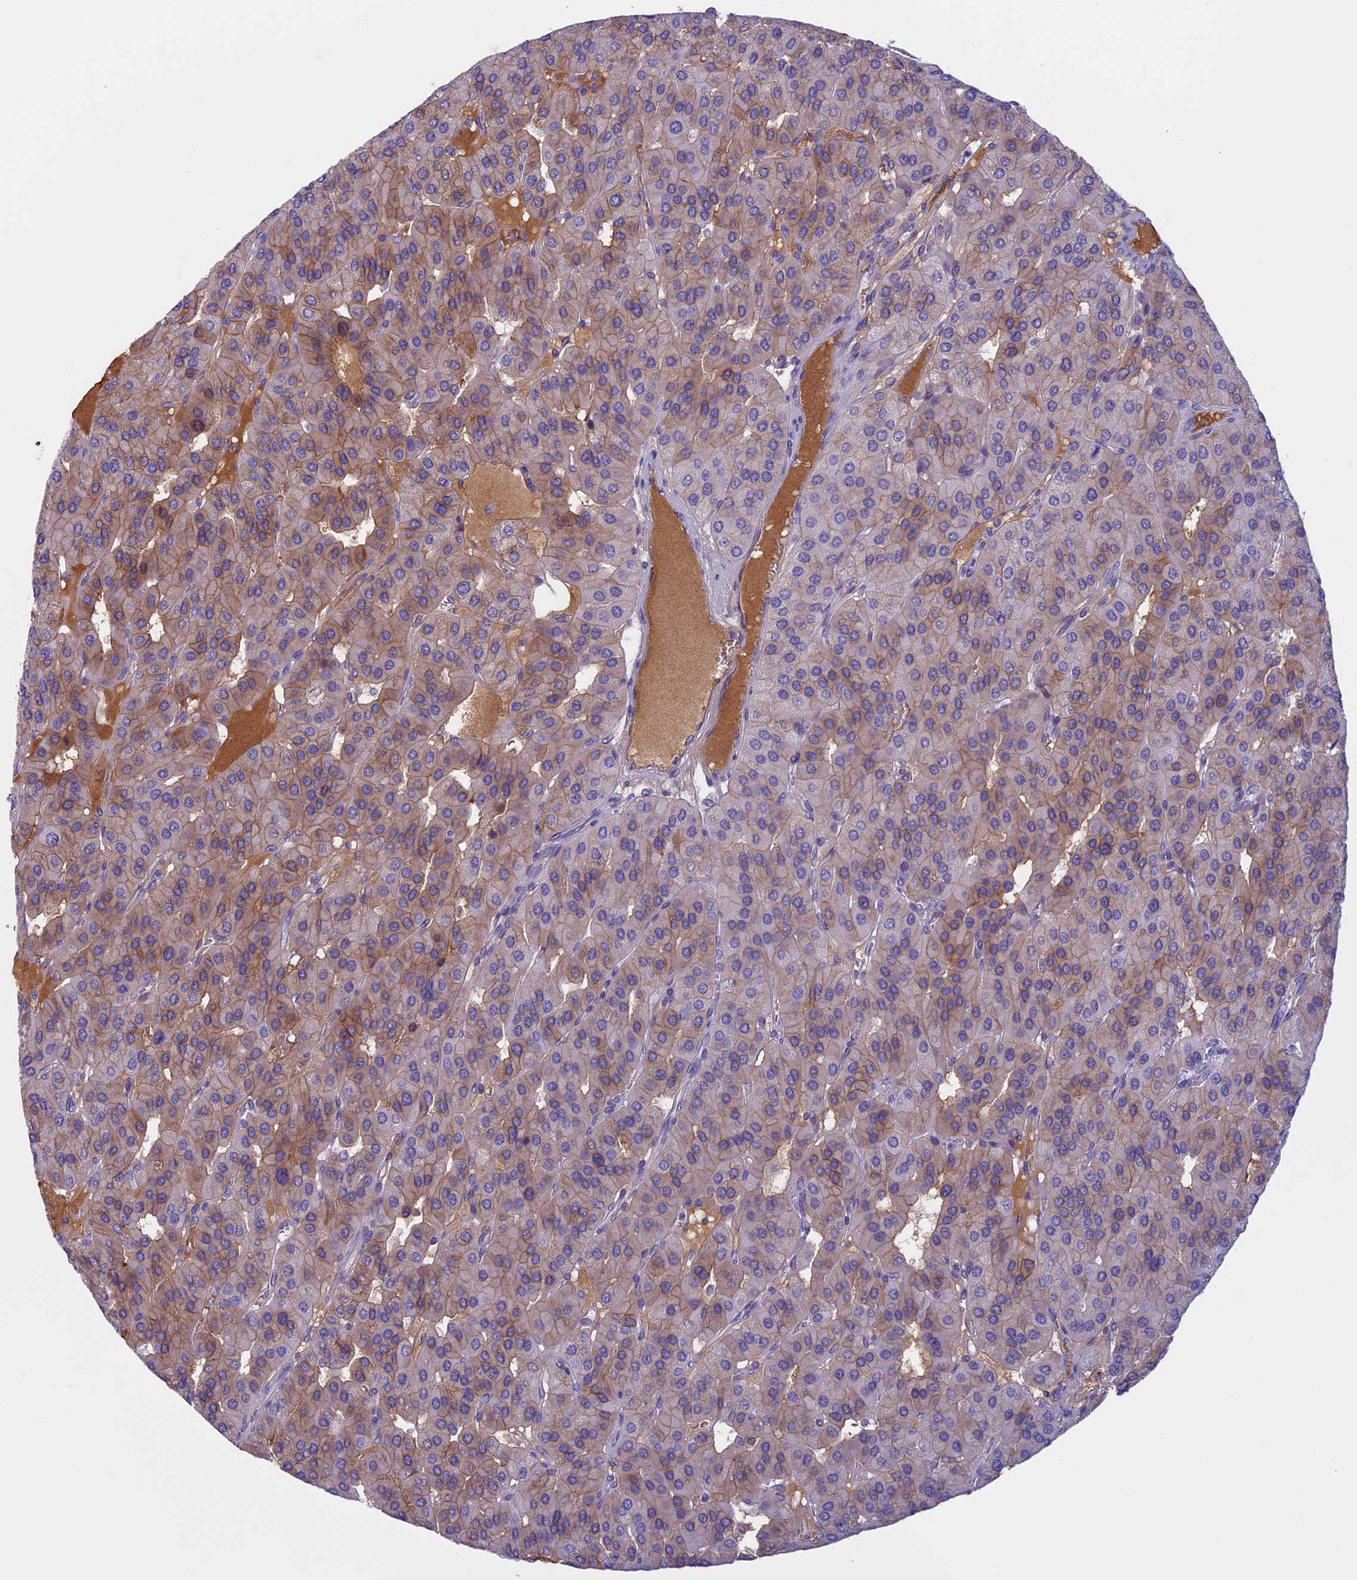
{"staining": {"intensity": "moderate", "quantity": "25%-75%", "location": "cytoplasmic/membranous"}, "tissue": "parathyroid gland", "cell_type": "Glandular cells", "image_type": "normal", "snomed": [{"axis": "morphology", "description": "Normal tissue, NOS"}, {"axis": "morphology", "description": "Adenoma, NOS"}, {"axis": "topography", "description": "Parathyroid gland"}], "caption": "Immunohistochemistry (IHC) staining of unremarkable parathyroid gland, which demonstrates medium levels of moderate cytoplasmic/membranous positivity in approximately 25%-75% of glandular cells indicating moderate cytoplasmic/membranous protein positivity. The staining was performed using DAB (3,3'-diaminobenzidine) (brown) for protein detection and nuclei were counterstained in hematoxylin (blue).", "gene": "ANGPTL2", "patient": {"sex": "female", "age": 86}}